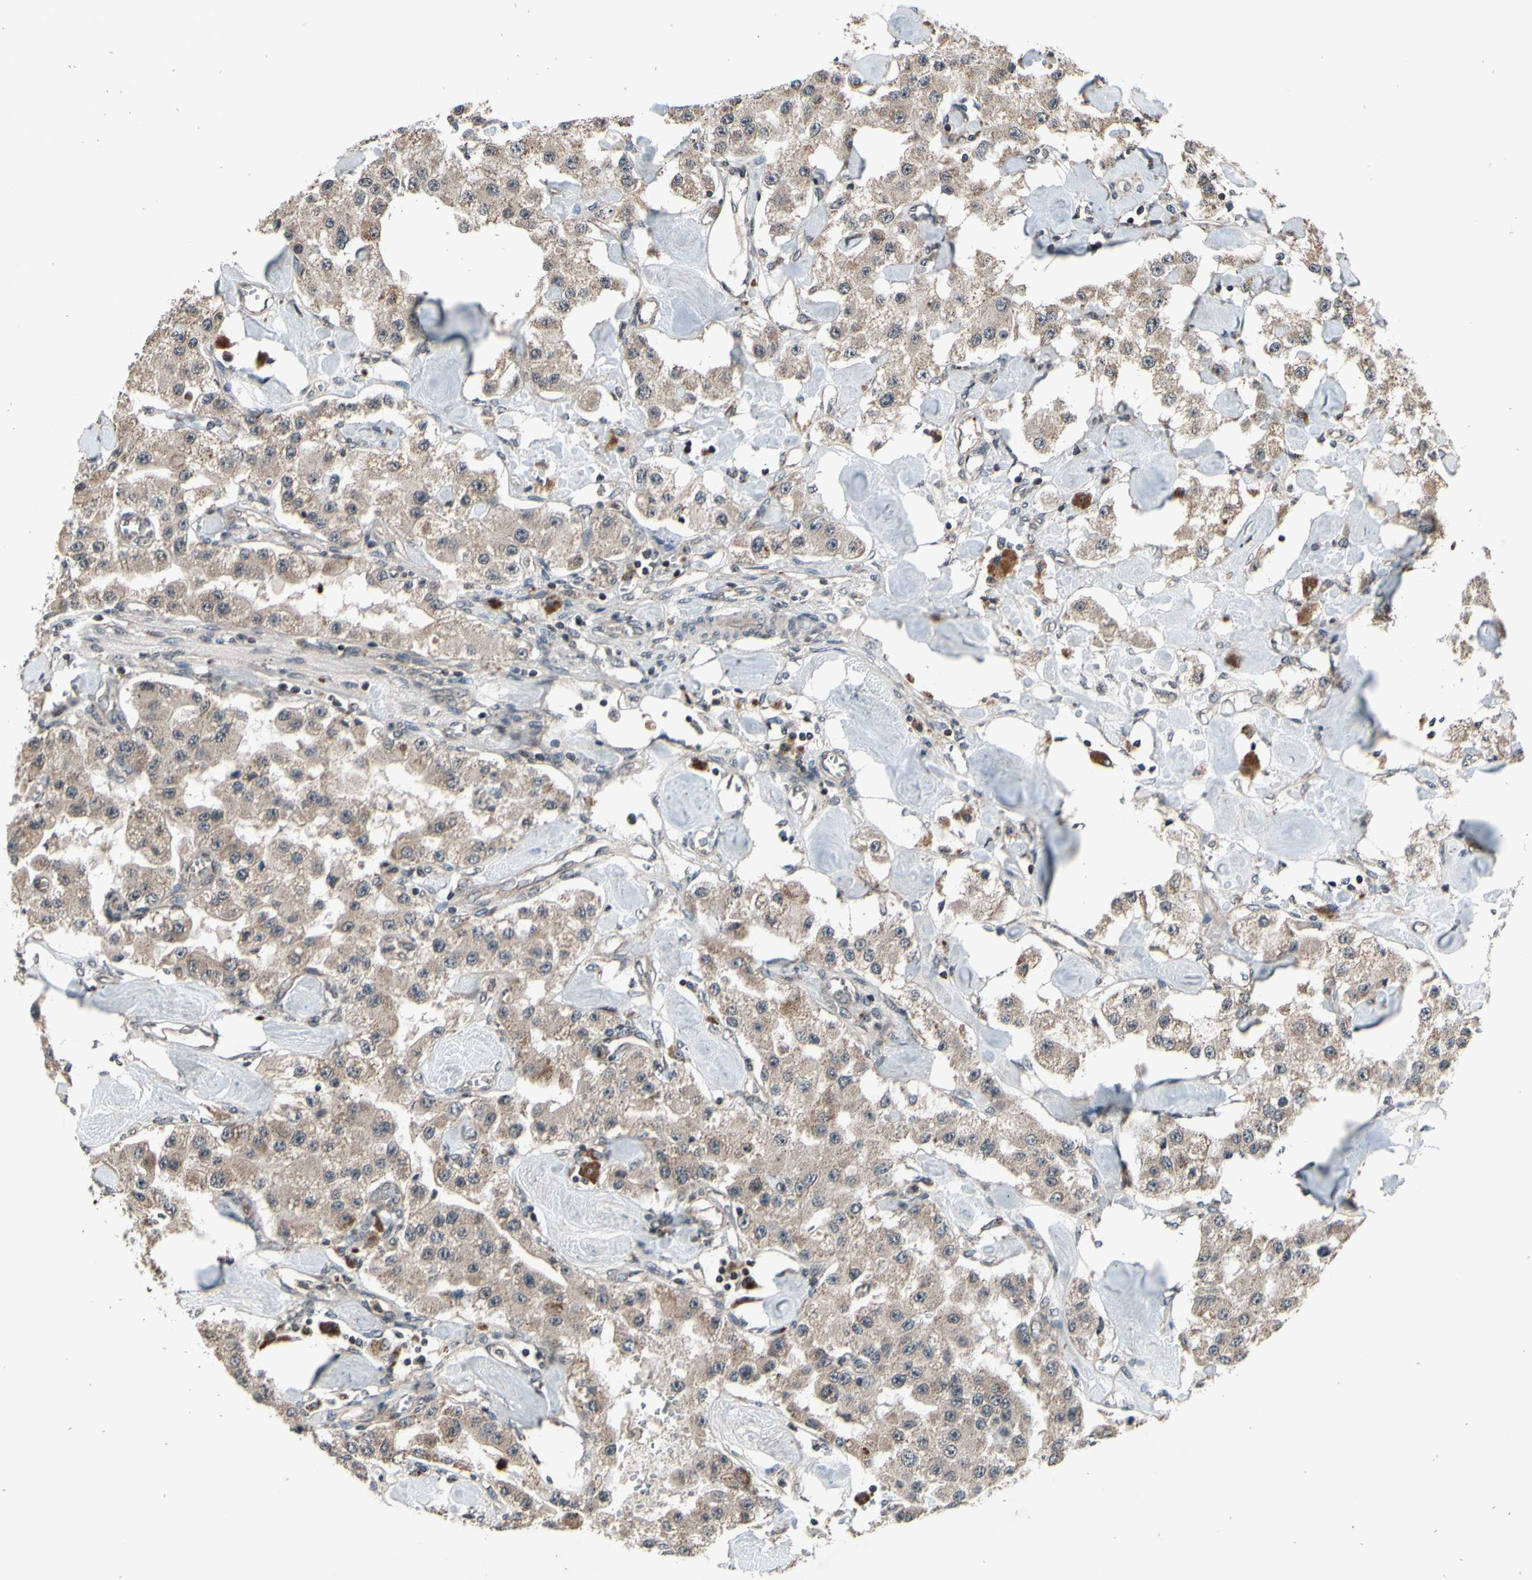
{"staining": {"intensity": "weak", "quantity": ">75%", "location": "cytoplasmic/membranous"}, "tissue": "carcinoid", "cell_type": "Tumor cells", "image_type": "cancer", "snomed": [{"axis": "morphology", "description": "Carcinoid, malignant, NOS"}, {"axis": "topography", "description": "Pancreas"}], "caption": "Immunohistochemical staining of carcinoid (malignant) shows weak cytoplasmic/membranous protein positivity in about >75% of tumor cells.", "gene": "MBTPS2", "patient": {"sex": "male", "age": 41}}